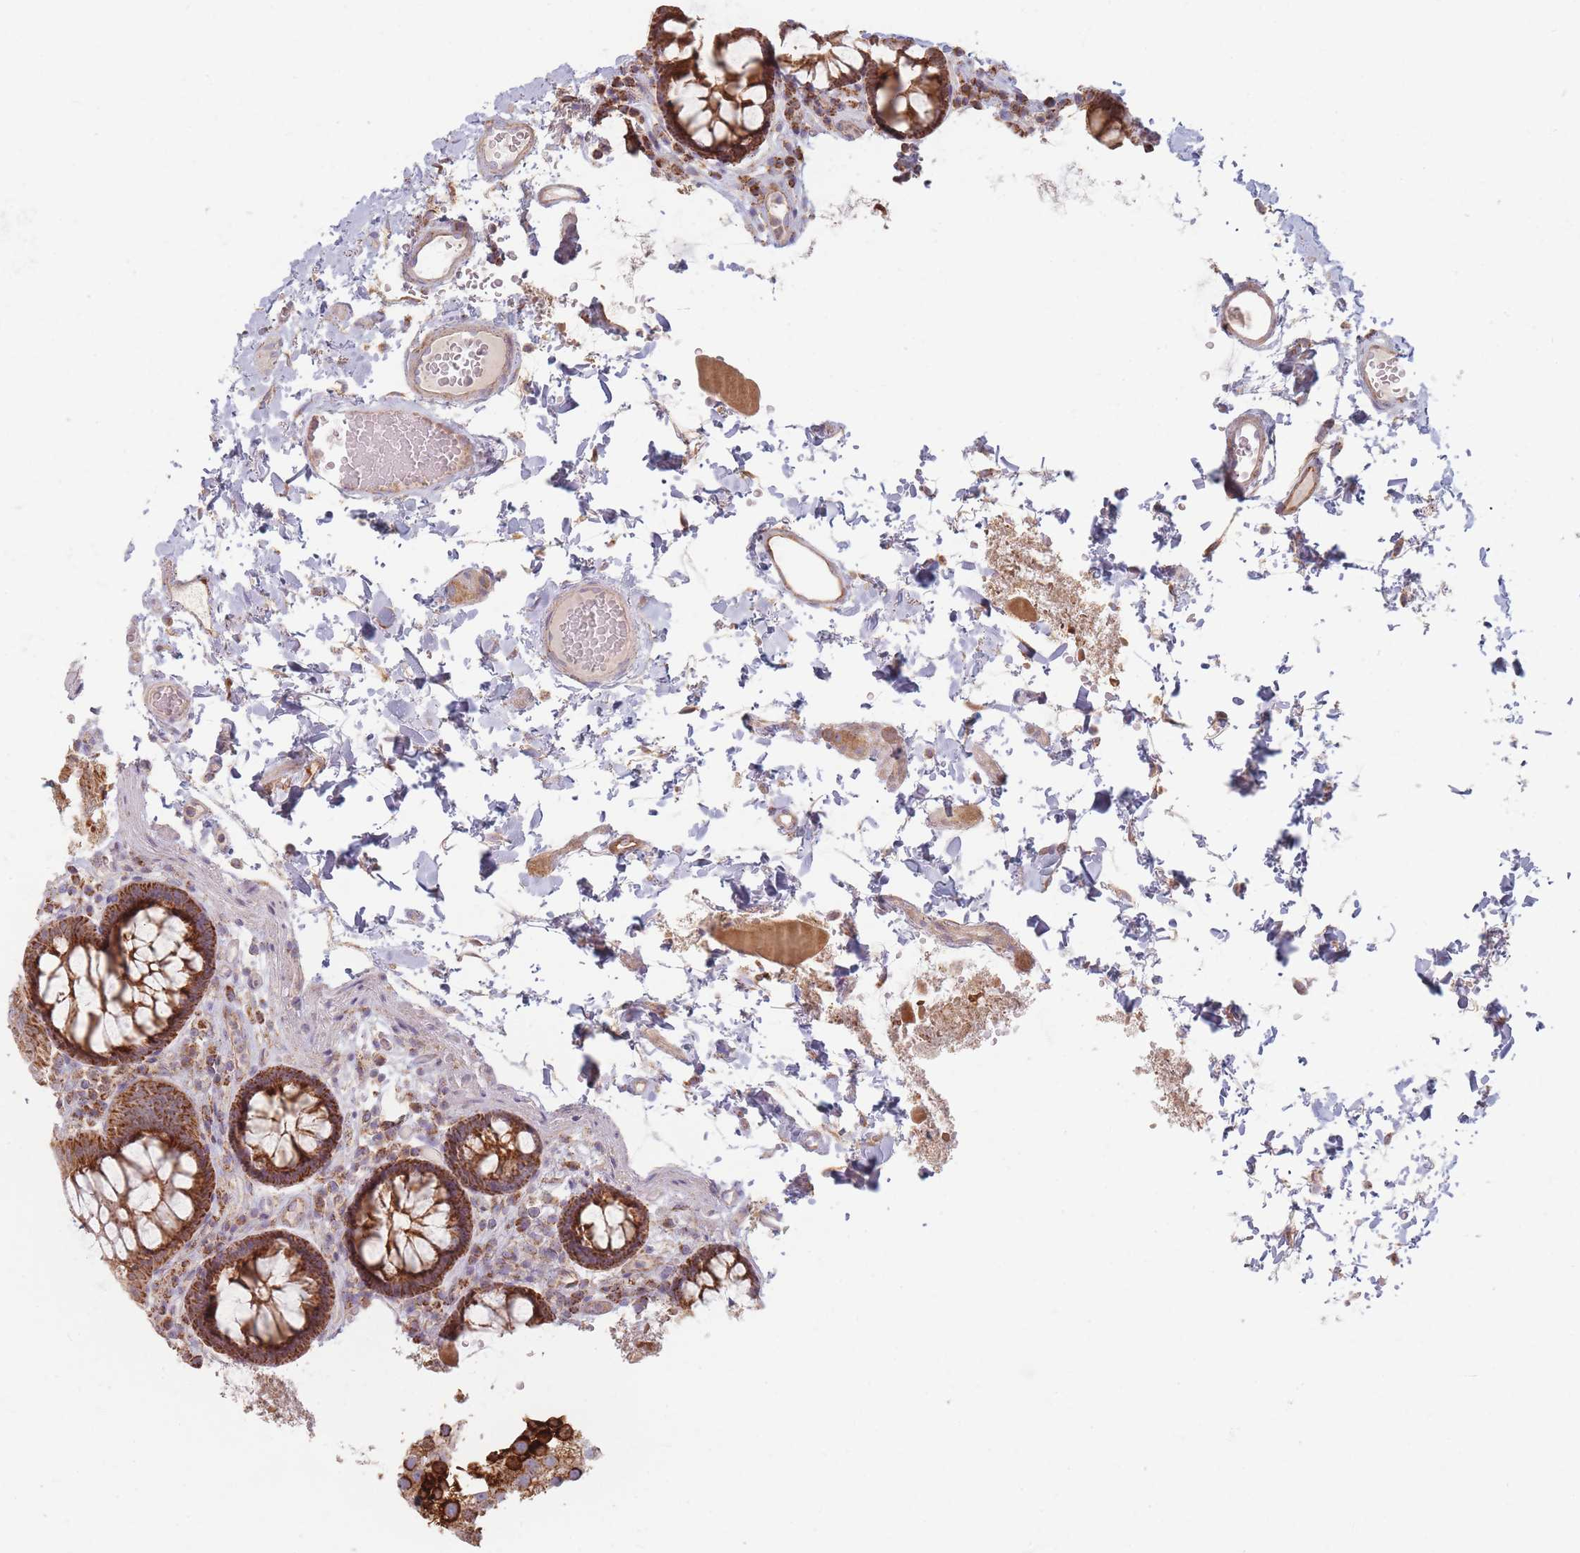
{"staining": {"intensity": "weak", "quantity": ">75%", "location": "cytoplasmic/membranous"}, "tissue": "colon", "cell_type": "Endothelial cells", "image_type": "normal", "snomed": [{"axis": "morphology", "description": "Normal tissue, NOS"}, {"axis": "topography", "description": "Colon"}], "caption": "A micrograph of human colon stained for a protein shows weak cytoplasmic/membranous brown staining in endothelial cells. The staining is performed using DAB (3,3'-diaminobenzidine) brown chromogen to label protein expression. The nuclei are counter-stained blue using hematoxylin.", "gene": "ESRP2", "patient": {"sex": "male", "age": 84}}